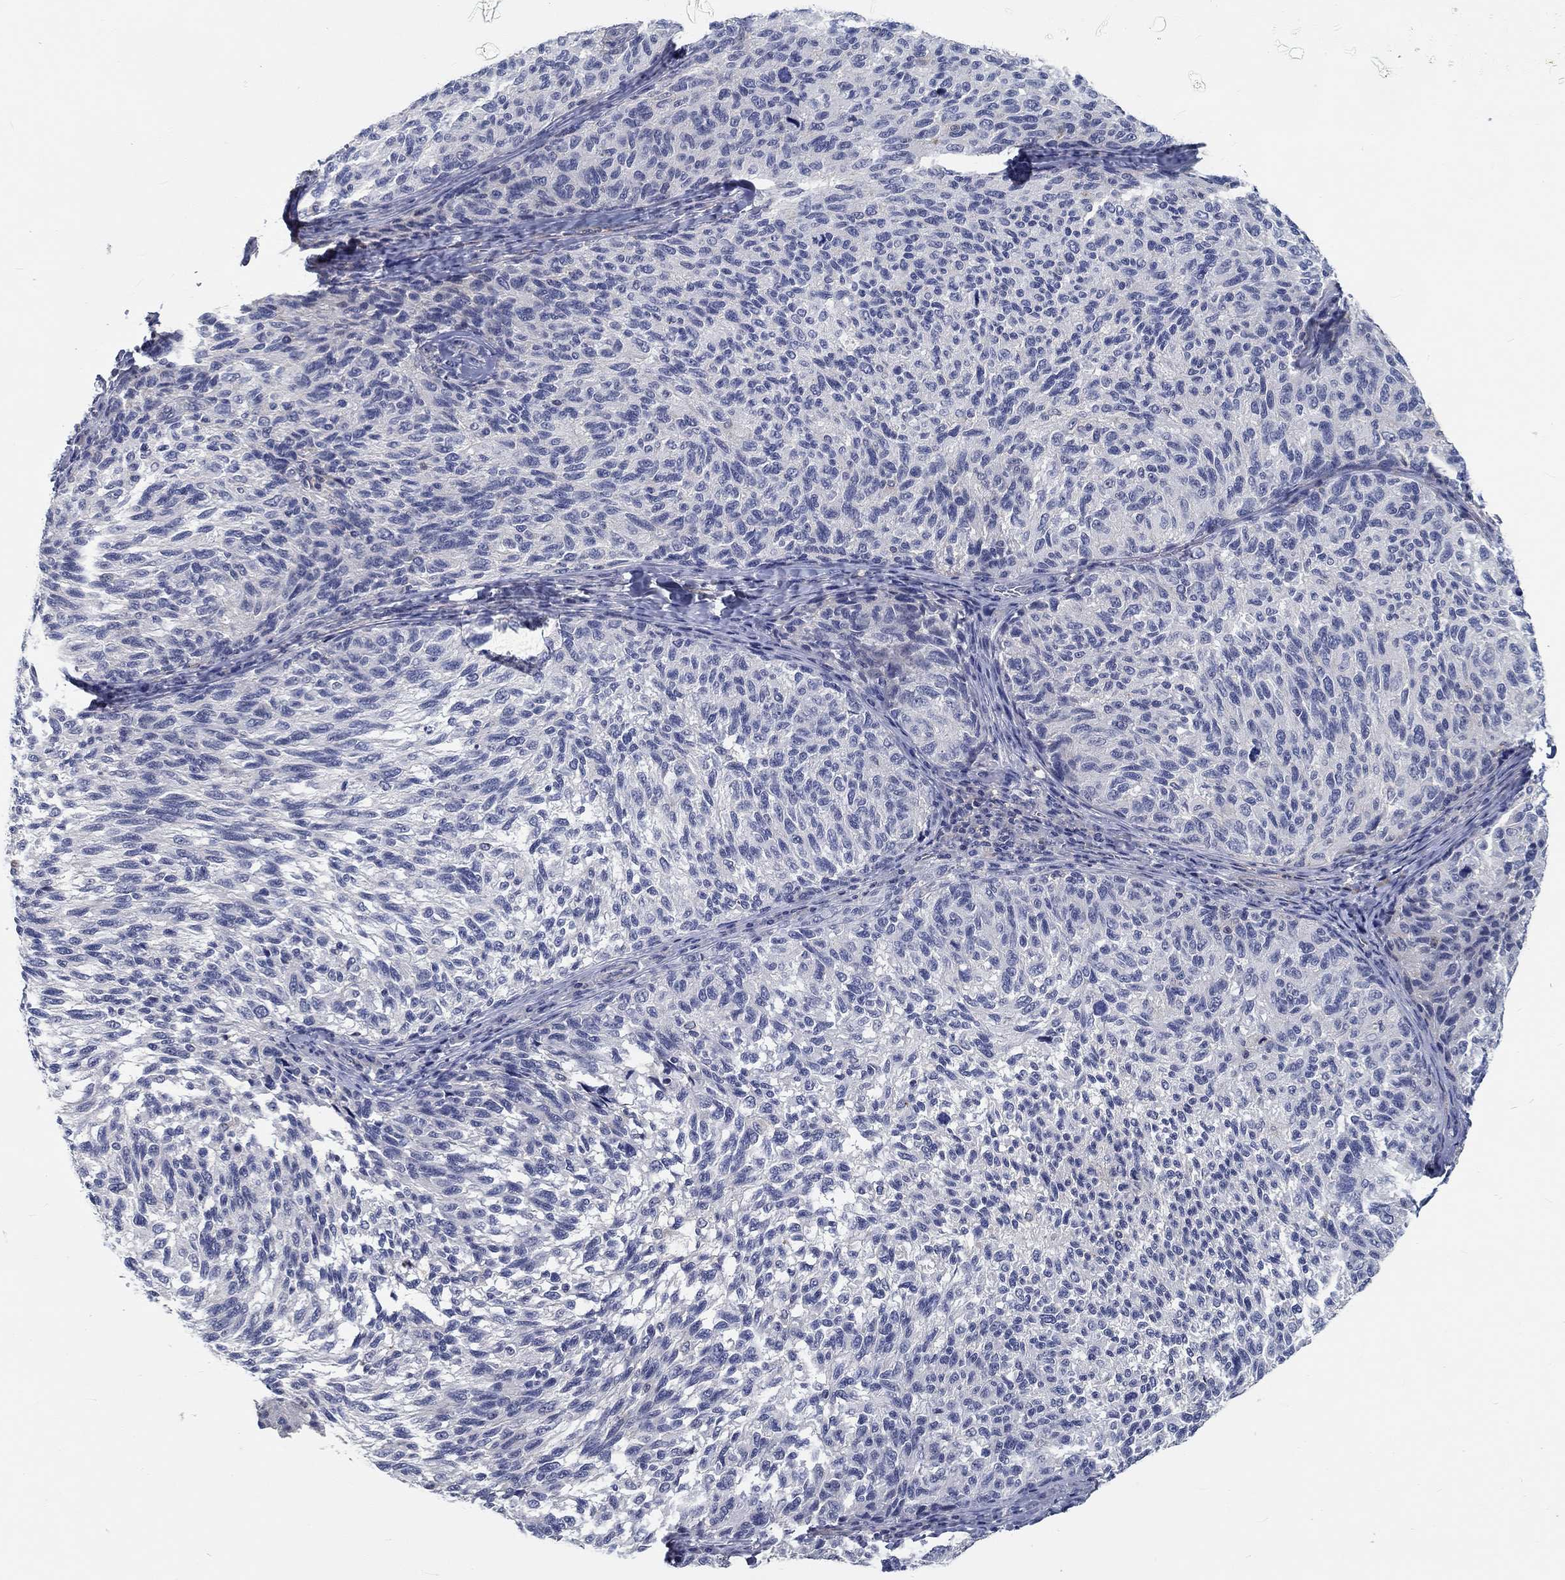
{"staining": {"intensity": "negative", "quantity": "none", "location": "none"}, "tissue": "melanoma", "cell_type": "Tumor cells", "image_type": "cancer", "snomed": [{"axis": "morphology", "description": "Malignant melanoma, NOS"}, {"axis": "topography", "description": "Skin"}], "caption": "DAB (3,3'-diaminobenzidine) immunohistochemical staining of malignant melanoma shows no significant staining in tumor cells. (Brightfield microscopy of DAB immunohistochemistry (IHC) at high magnification).", "gene": "MYBPC1", "patient": {"sex": "female", "age": 73}}